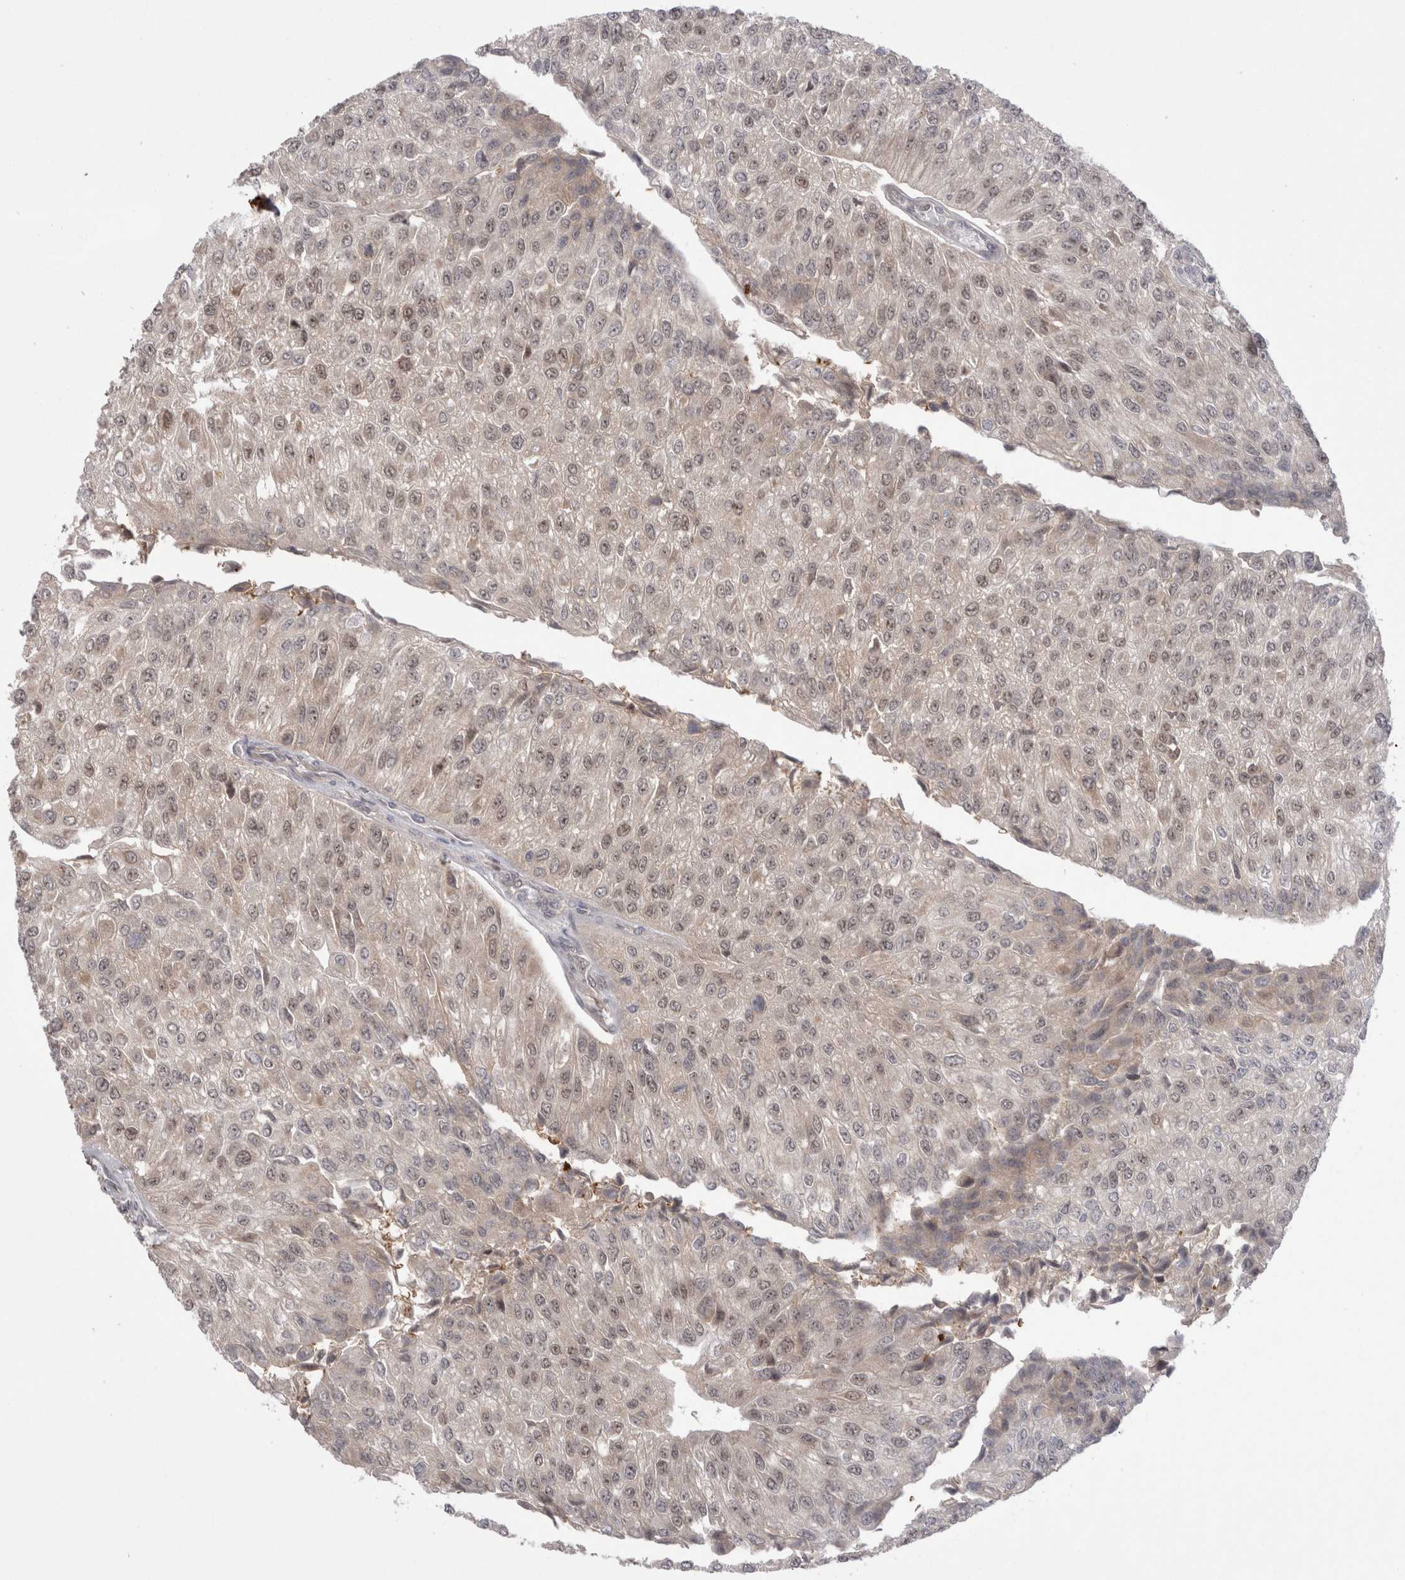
{"staining": {"intensity": "weak", "quantity": ">75%", "location": "nuclear"}, "tissue": "urothelial cancer", "cell_type": "Tumor cells", "image_type": "cancer", "snomed": [{"axis": "morphology", "description": "Urothelial carcinoma, High grade"}, {"axis": "topography", "description": "Kidney"}, {"axis": "topography", "description": "Urinary bladder"}], "caption": "Tumor cells demonstrate weak nuclear expression in about >75% of cells in urothelial cancer. The staining was performed using DAB (3,3'-diaminobenzidine), with brown indicating positive protein expression. Nuclei are stained blue with hematoxylin.", "gene": "EXOSC4", "patient": {"sex": "male", "age": 77}}